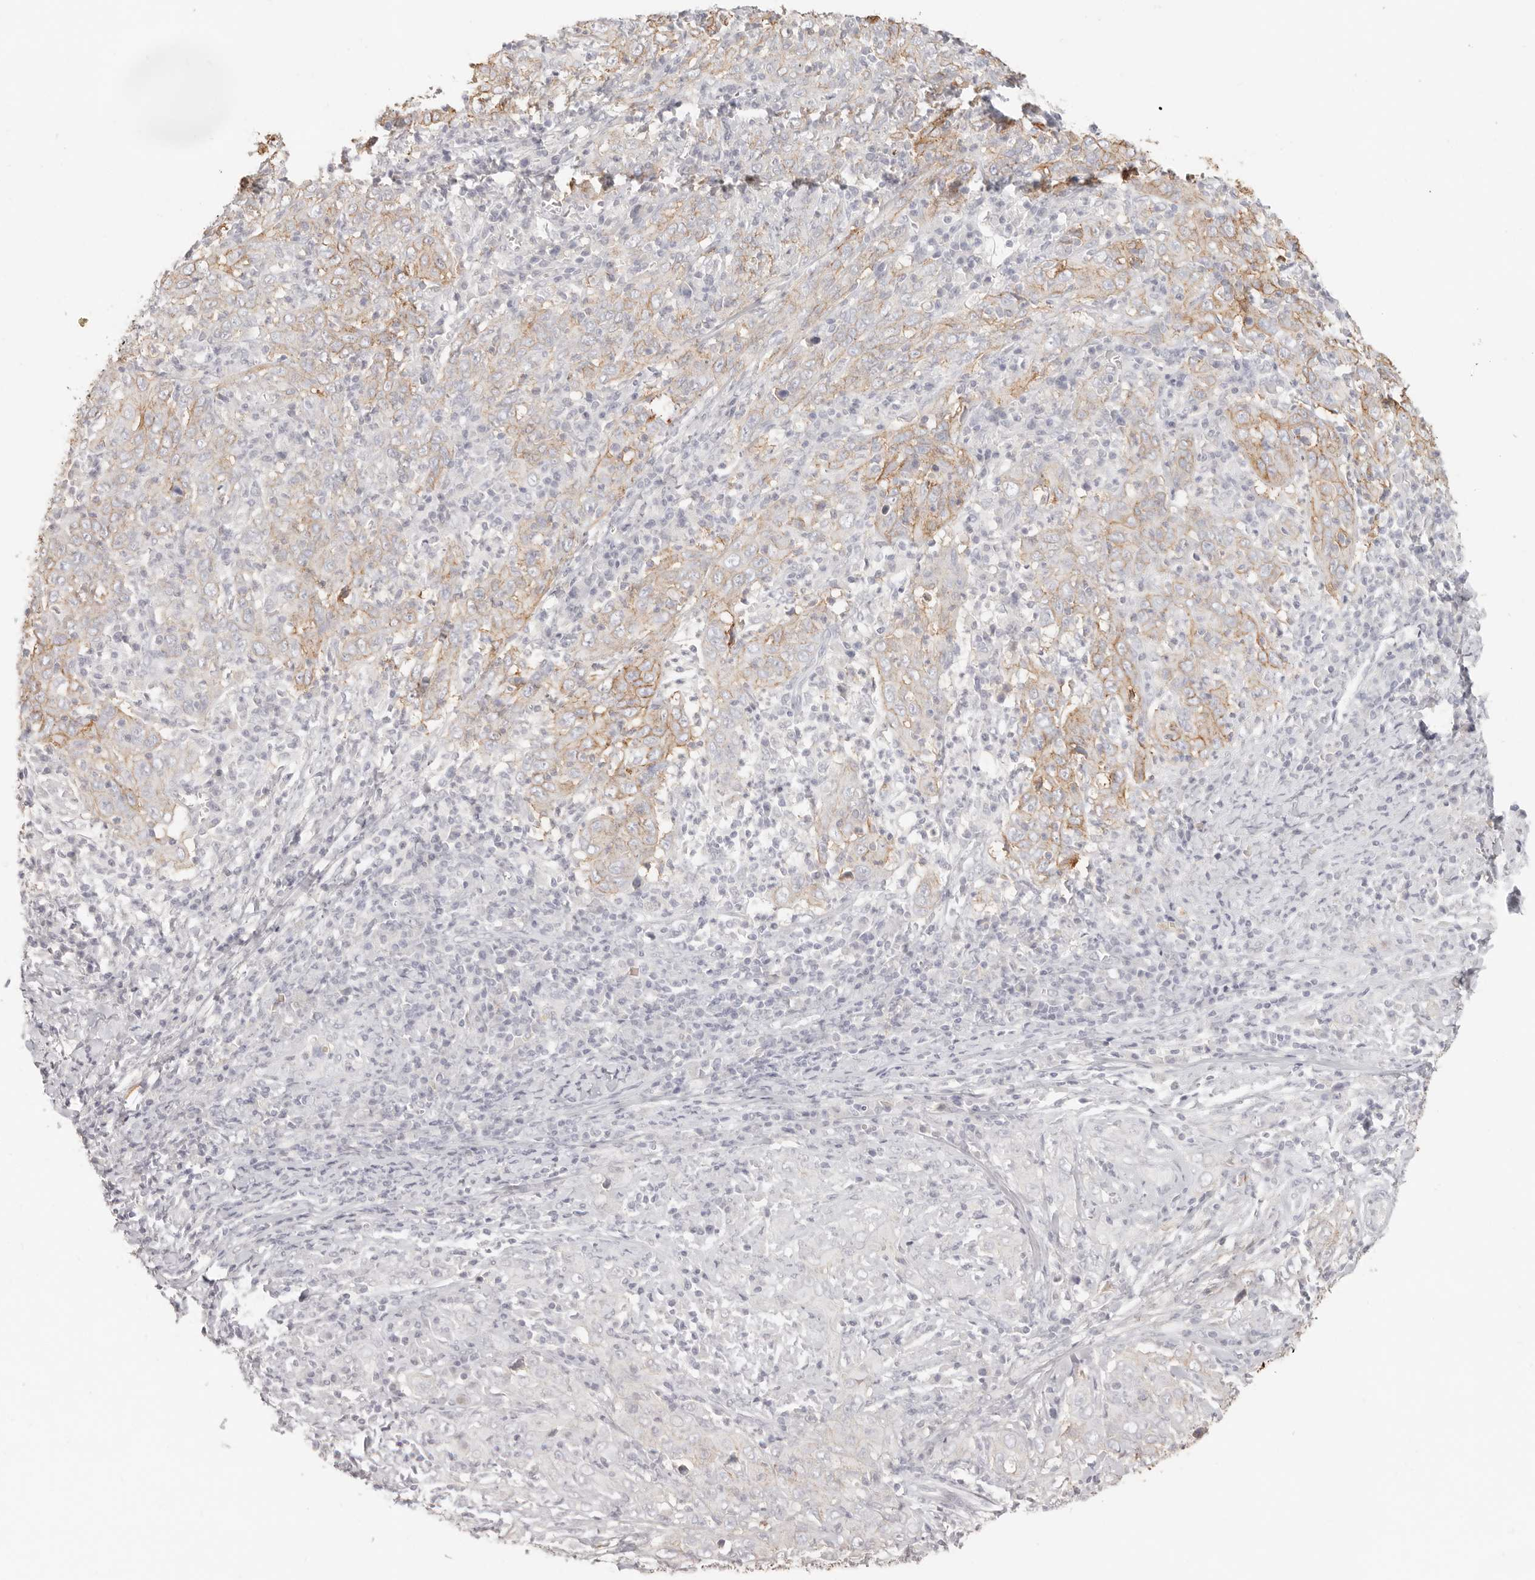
{"staining": {"intensity": "moderate", "quantity": "25%-75%", "location": "cytoplasmic/membranous"}, "tissue": "cervical cancer", "cell_type": "Tumor cells", "image_type": "cancer", "snomed": [{"axis": "morphology", "description": "Squamous cell carcinoma, NOS"}, {"axis": "topography", "description": "Cervix"}], "caption": "An image showing moderate cytoplasmic/membranous expression in about 25%-75% of tumor cells in squamous cell carcinoma (cervical), as visualized by brown immunohistochemical staining.", "gene": "EPCAM", "patient": {"sex": "female", "age": 46}}